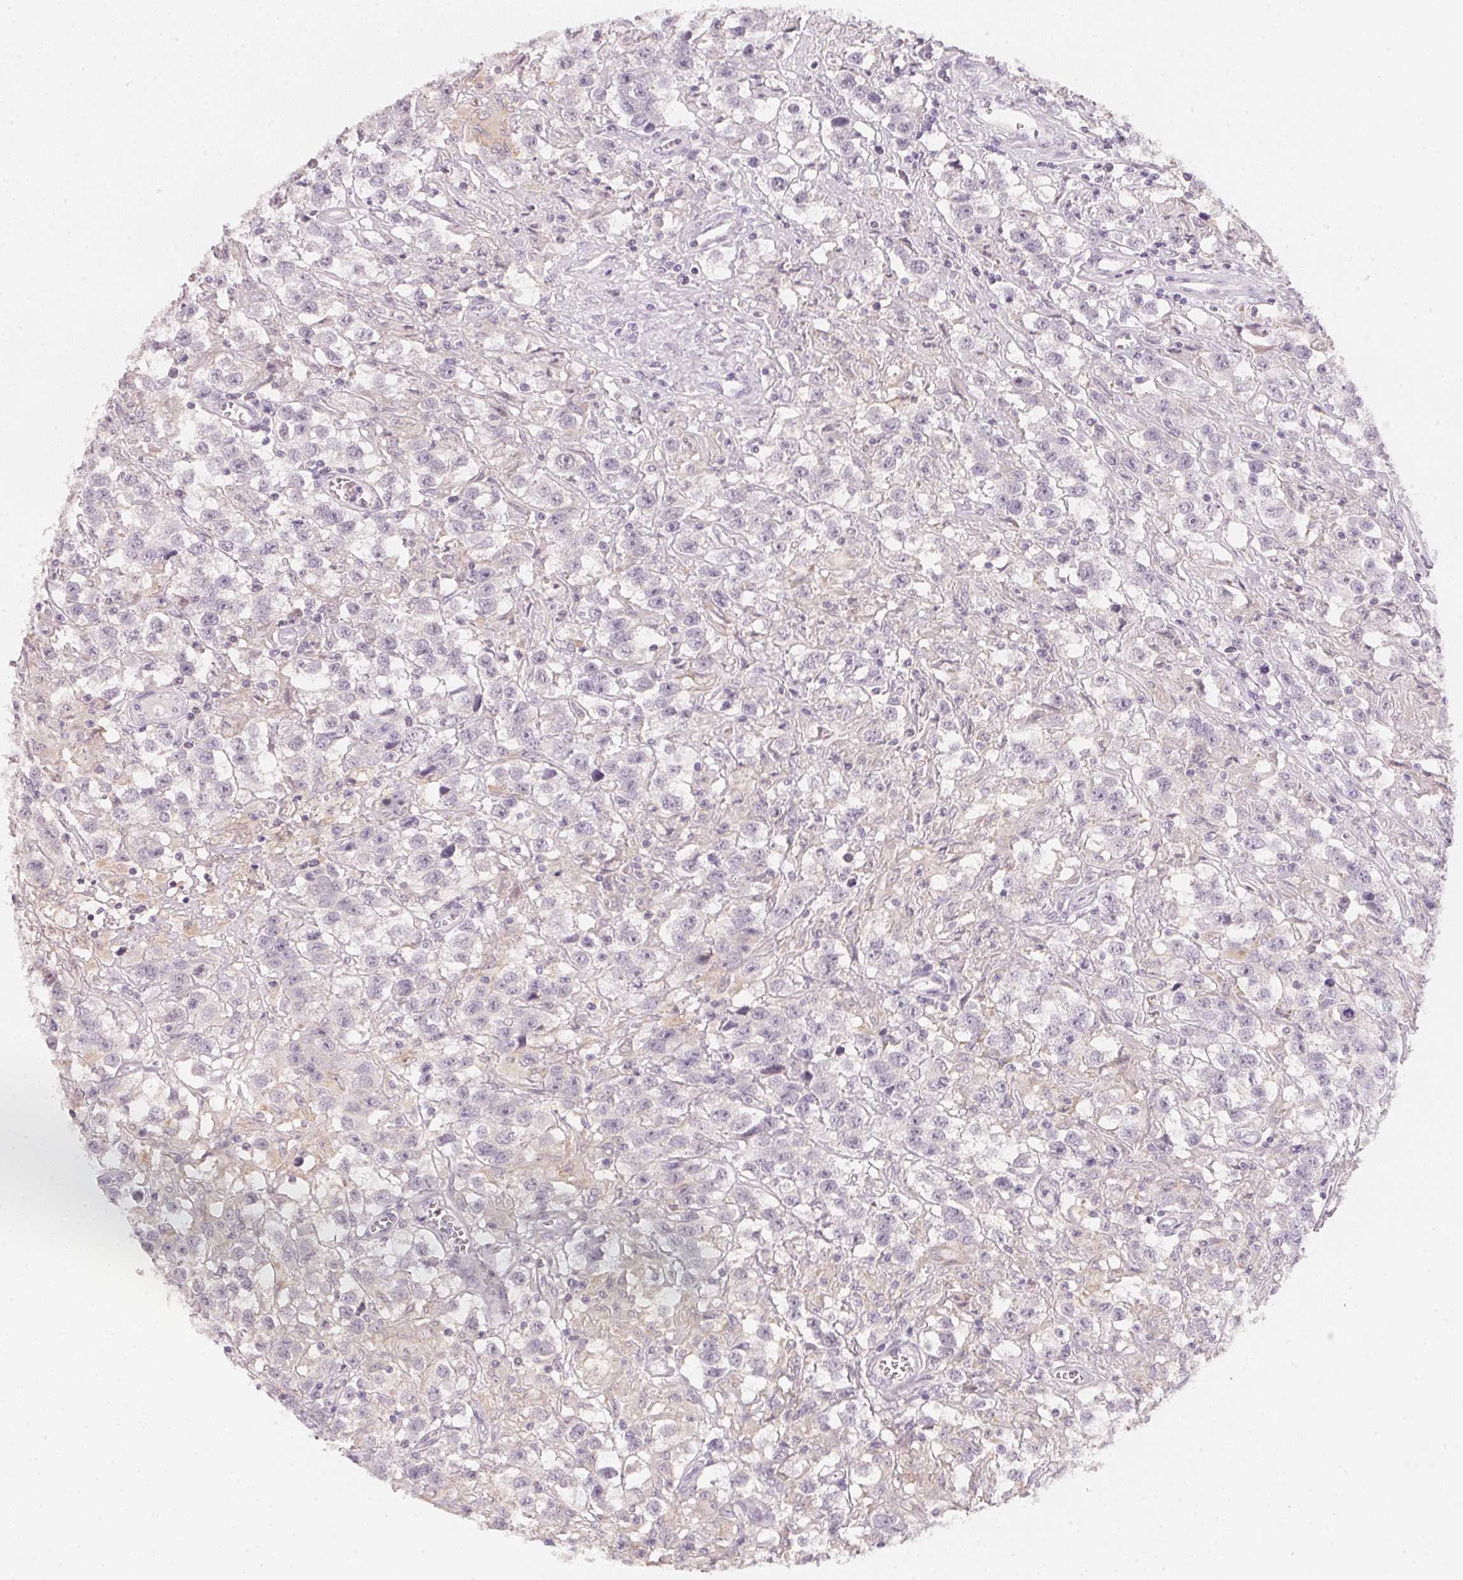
{"staining": {"intensity": "negative", "quantity": "none", "location": "none"}, "tissue": "testis cancer", "cell_type": "Tumor cells", "image_type": "cancer", "snomed": [{"axis": "morphology", "description": "Seminoma, NOS"}, {"axis": "topography", "description": "Testis"}], "caption": "Seminoma (testis) was stained to show a protein in brown. There is no significant positivity in tumor cells.", "gene": "CFAP276", "patient": {"sex": "male", "age": 43}}